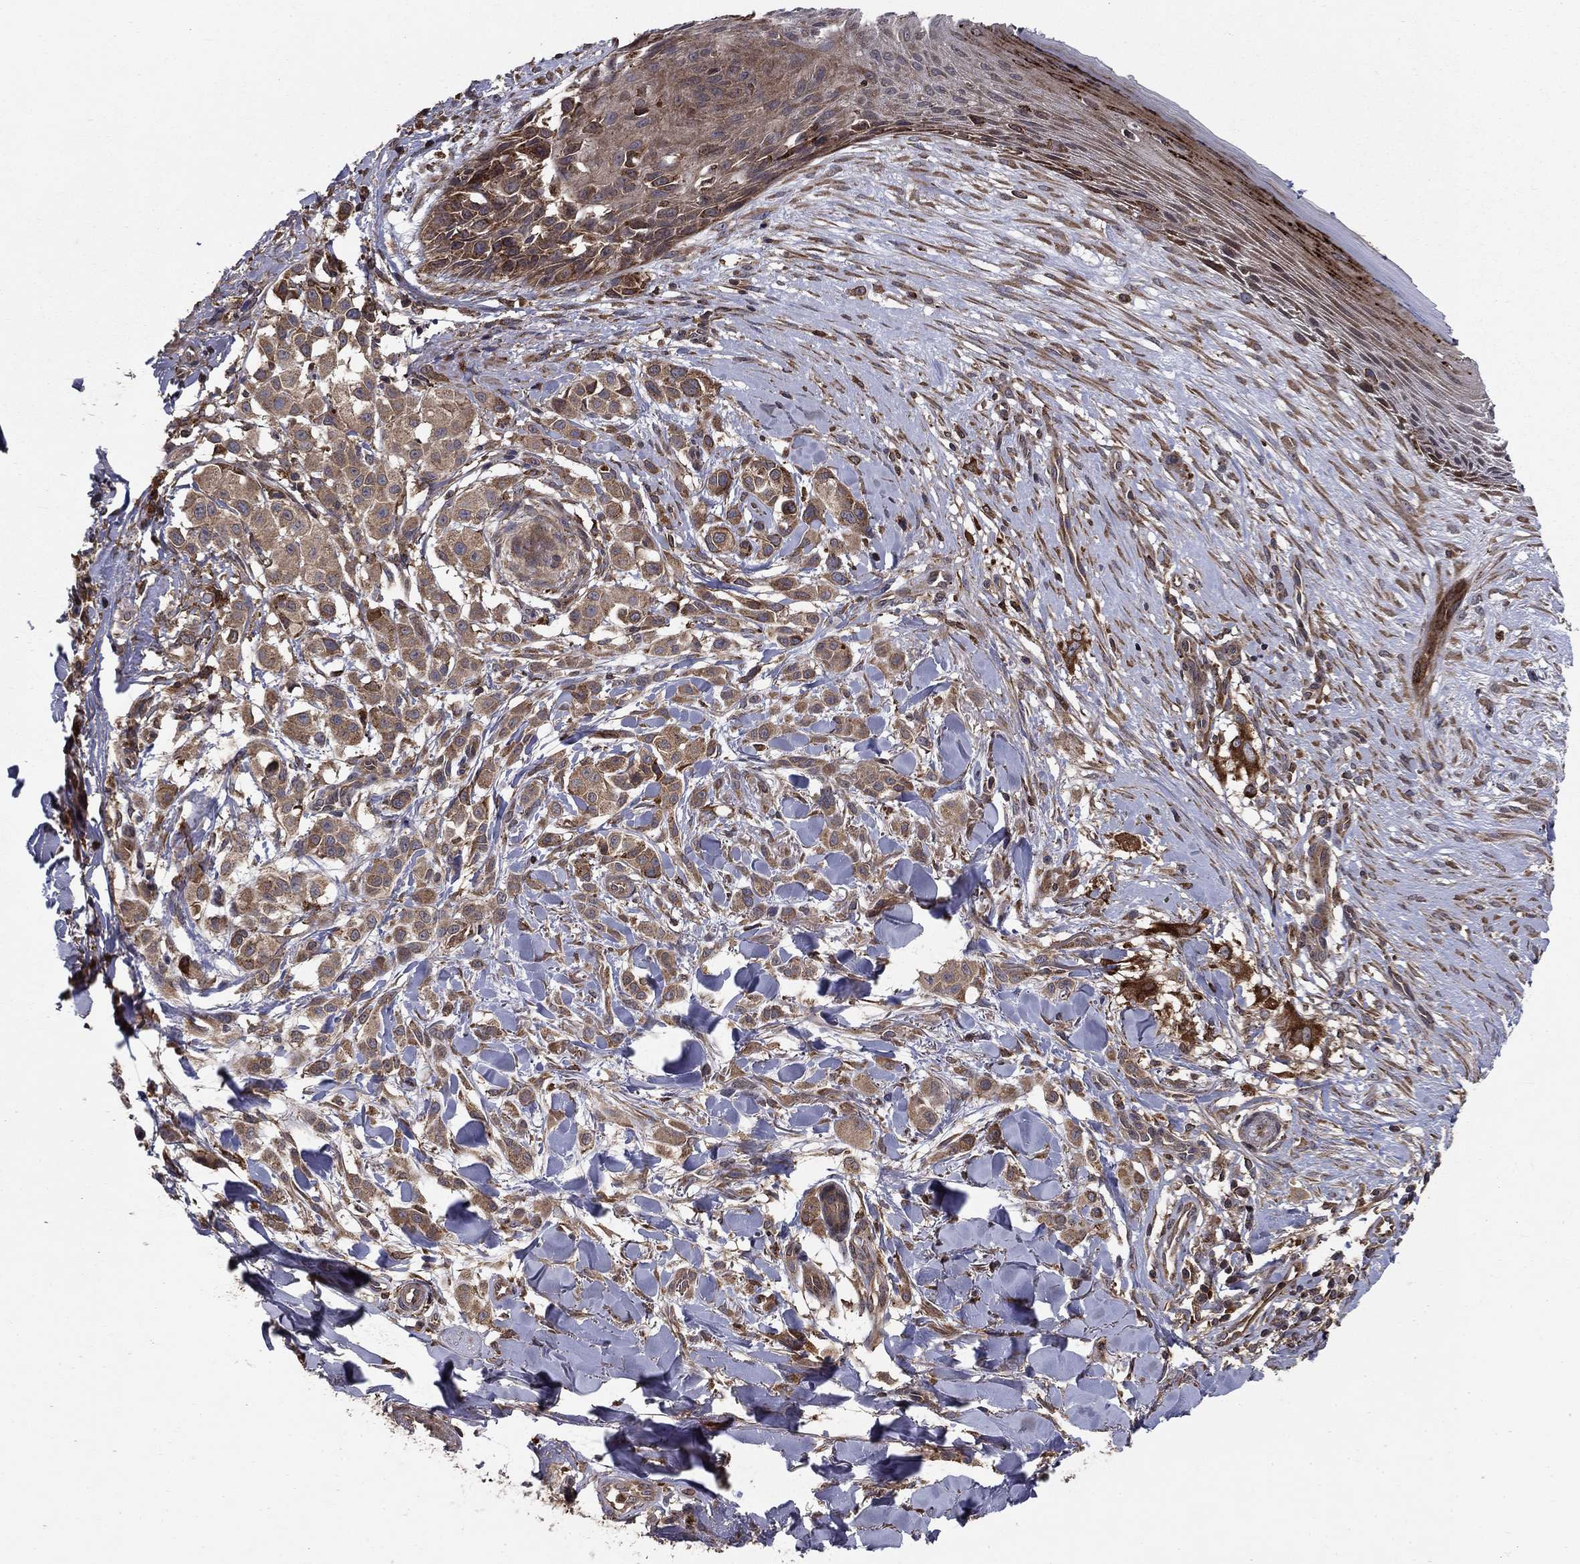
{"staining": {"intensity": "moderate", "quantity": "25%-75%", "location": "cytoplasmic/membranous"}, "tissue": "melanoma", "cell_type": "Tumor cells", "image_type": "cancer", "snomed": [{"axis": "morphology", "description": "Malignant melanoma, NOS"}, {"axis": "topography", "description": "Skin"}], "caption": "Immunohistochemical staining of malignant melanoma reveals medium levels of moderate cytoplasmic/membranous staining in approximately 25%-75% of tumor cells. Nuclei are stained in blue.", "gene": "BABAM2", "patient": {"sex": "male", "age": 57}}